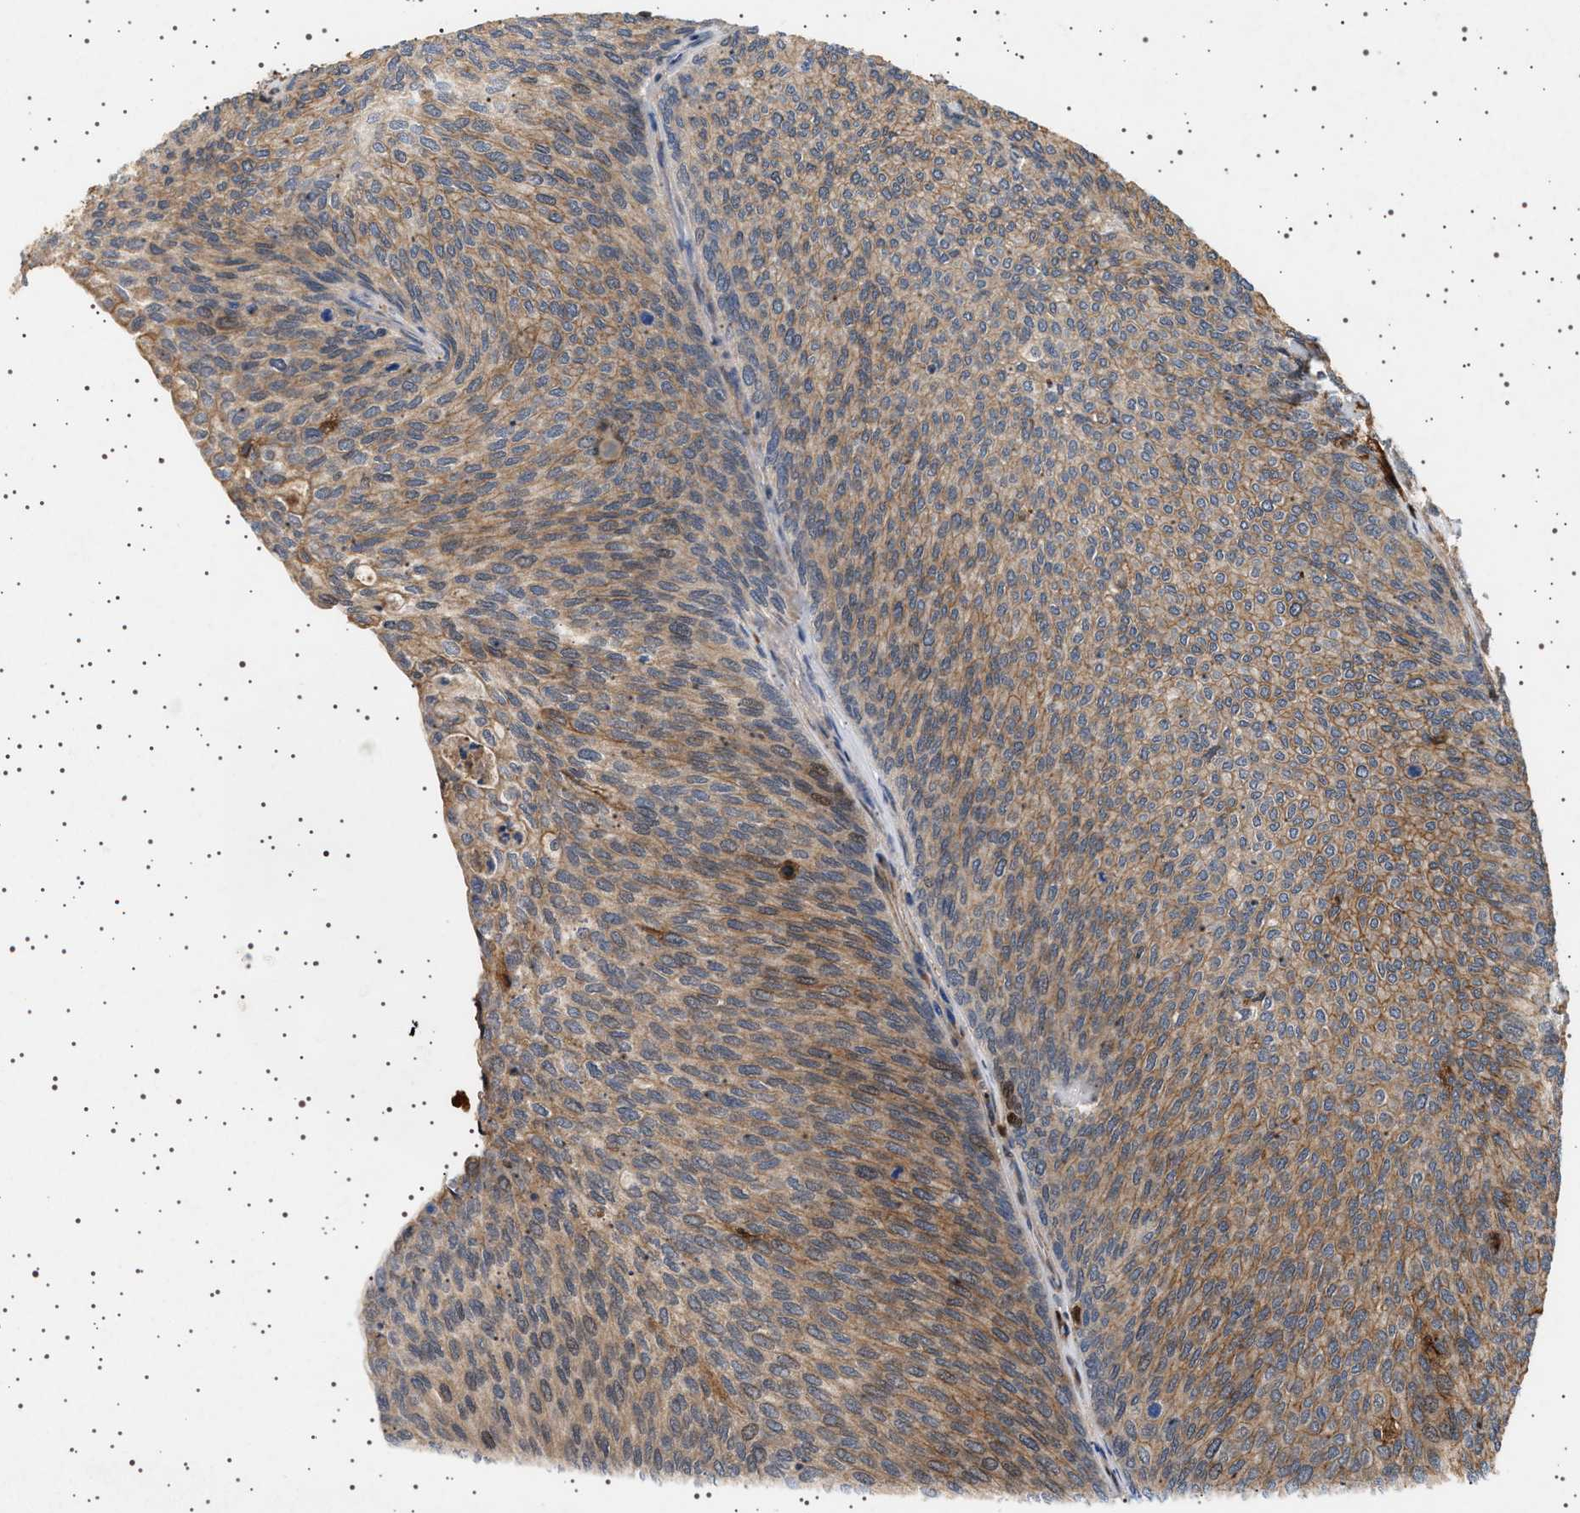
{"staining": {"intensity": "moderate", "quantity": "25%-75%", "location": "cytoplasmic/membranous"}, "tissue": "urothelial cancer", "cell_type": "Tumor cells", "image_type": "cancer", "snomed": [{"axis": "morphology", "description": "Urothelial carcinoma, Low grade"}, {"axis": "topography", "description": "Urinary bladder"}], "caption": "An image of low-grade urothelial carcinoma stained for a protein reveals moderate cytoplasmic/membranous brown staining in tumor cells.", "gene": "FICD", "patient": {"sex": "female", "age": 79}}